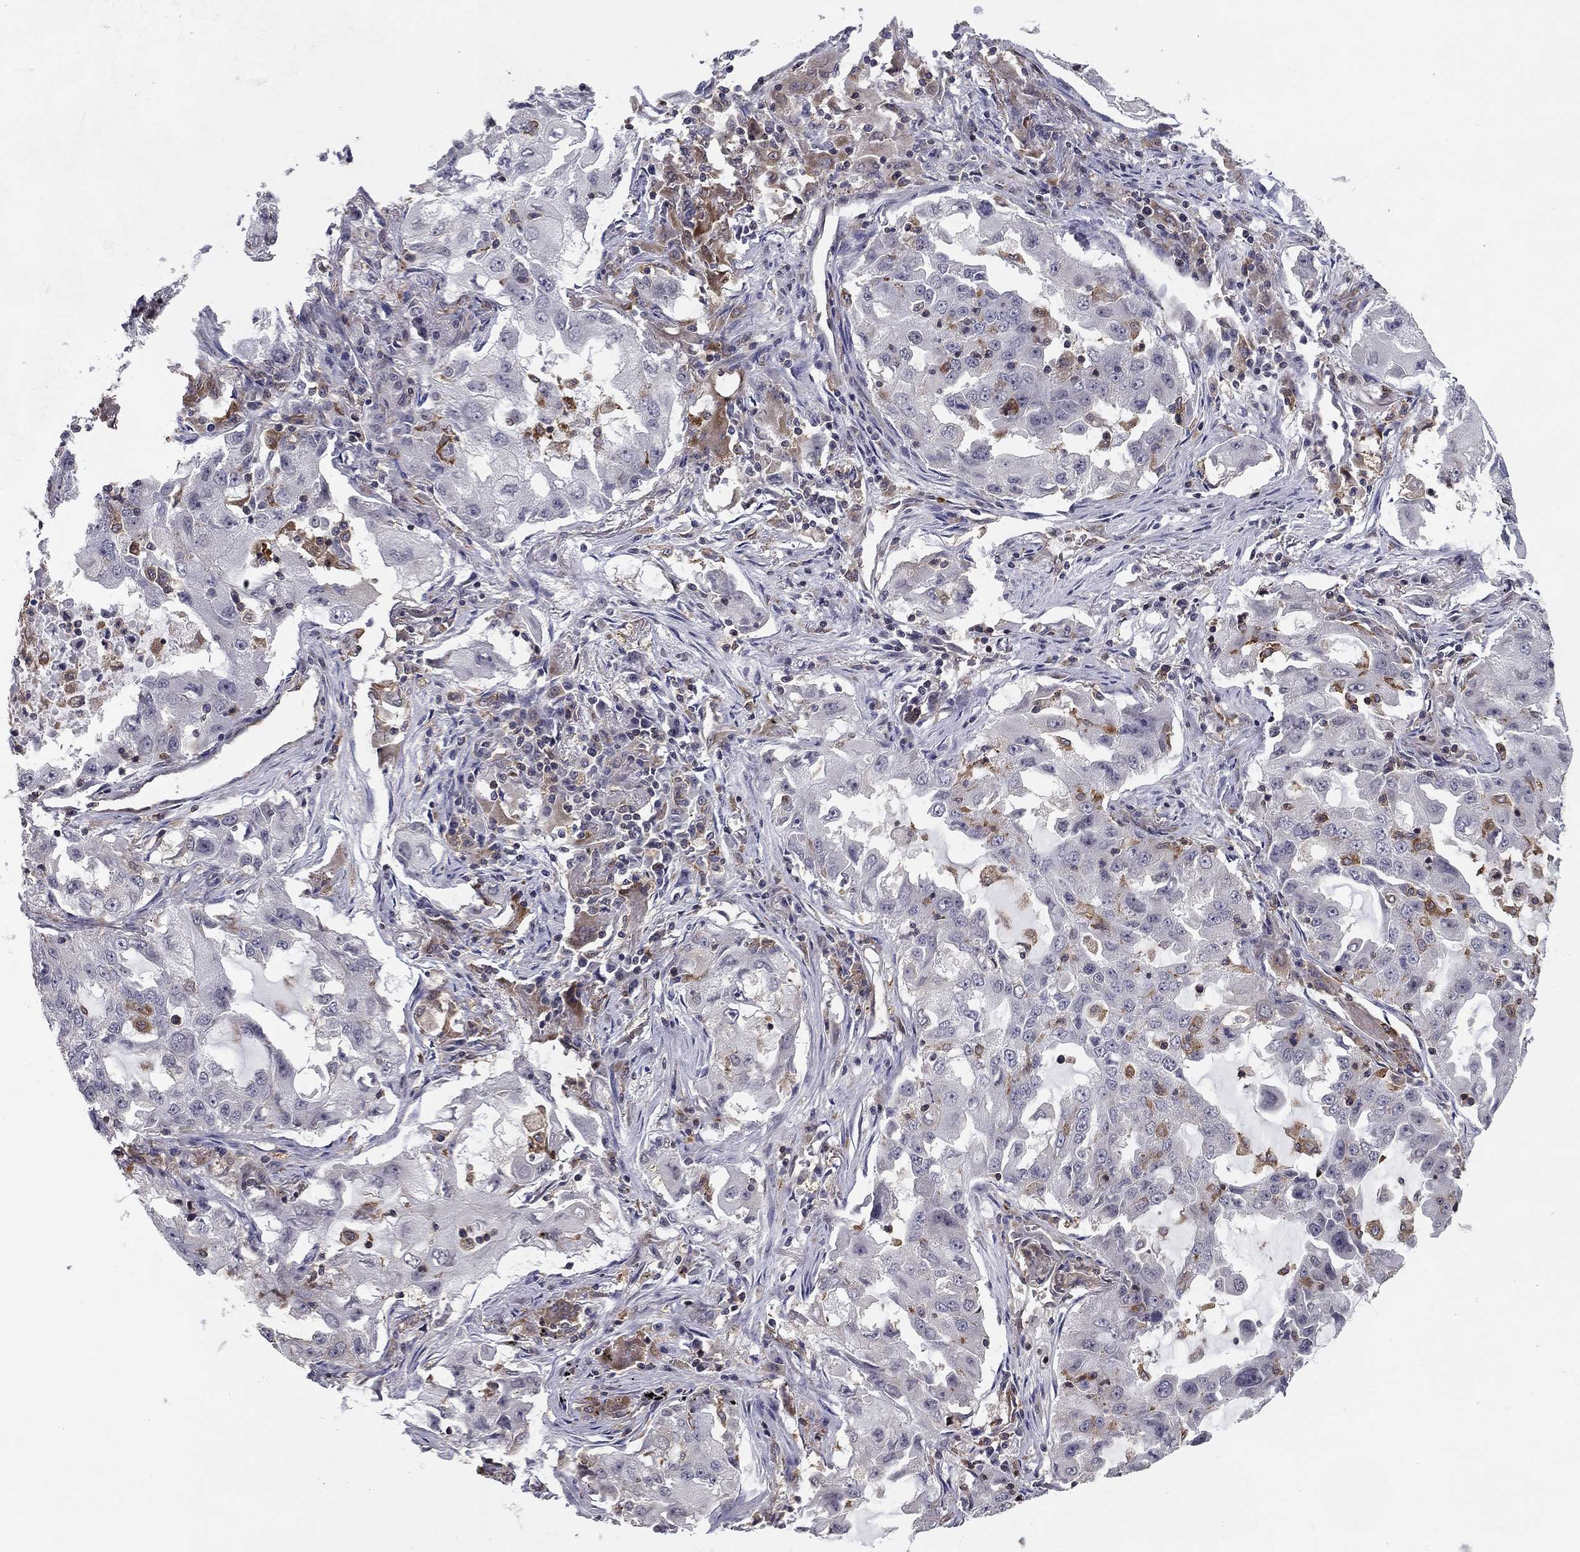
{"staining": {"intensity": "weak", "quantity": "<25%", "location": "cytoplasmic/membranous"}, "tissue": "lung cancer", "cell_type": "Tumor cells", "image_type": "cancer", "snomed": [{"axis": "morphology", "description": "Adenocarcinoma, NOS"}, {"axis": "topography", "description": "Lung"}], "caption": "Tumor cells show no significant protein expression in lung cancer (adenocarcinoma).", "gene": "PLCB2", "patient": {"sex": "female", "age": 61}}